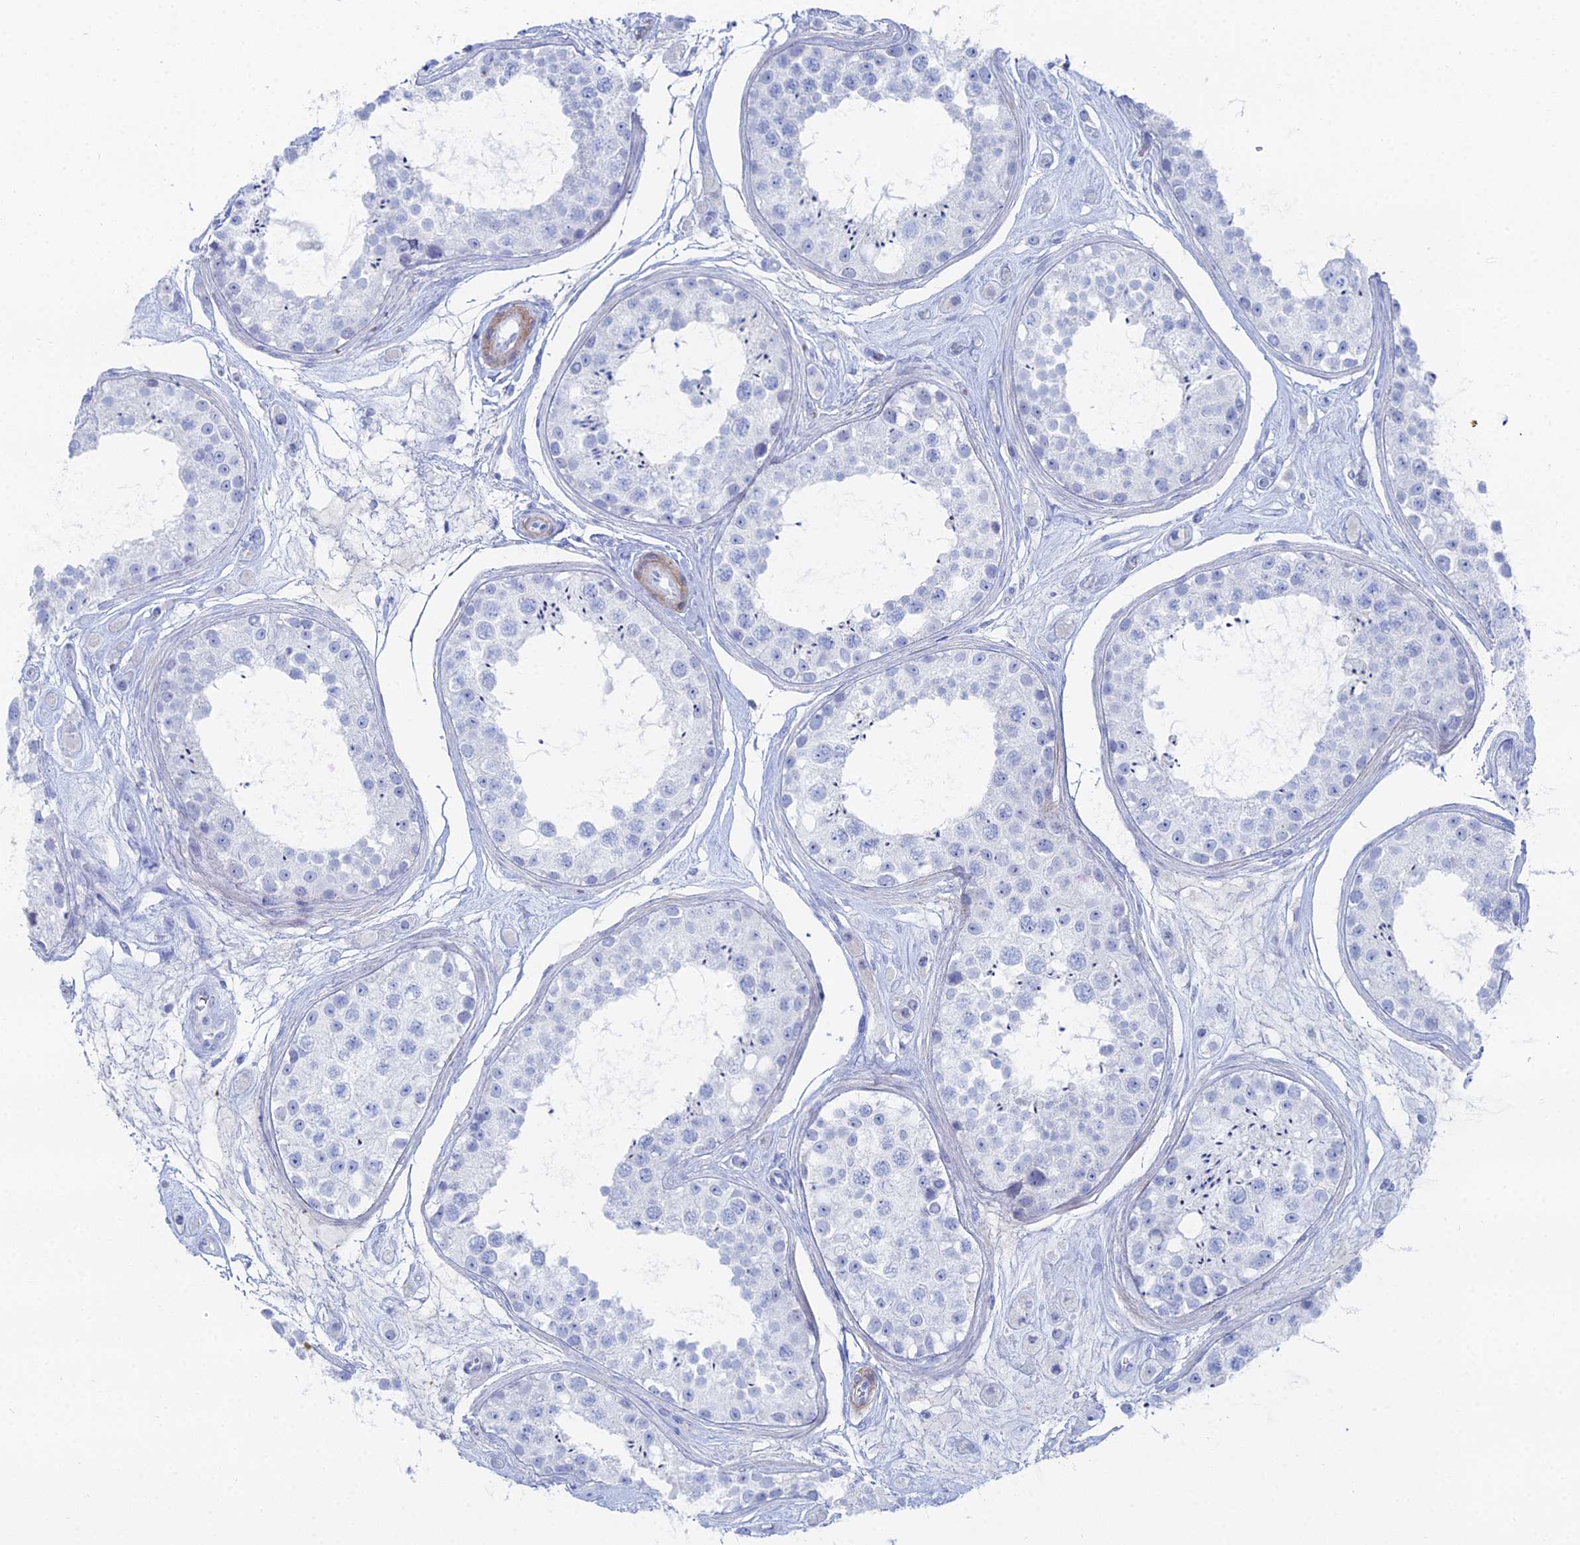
{"staining": {"intensity": "negative", "quantity": "none", "location": "none"}, "tissue": "testis", "cell_type": "Cells in seminiferous ducts", "image_type": "normal", "snomed": [{"axis": "morphology", "description": "Normal tissue, NOS"}, {"axis": "topography", "description": "Testis"}], "caption": "An image of human testis is negative for staining in cells in seminiferous ducts. (DAB IHC visualized using brightfield microscopy, high magnification).", "gene": "DHX34", "patient": {"sex": "male", "age": 25}}